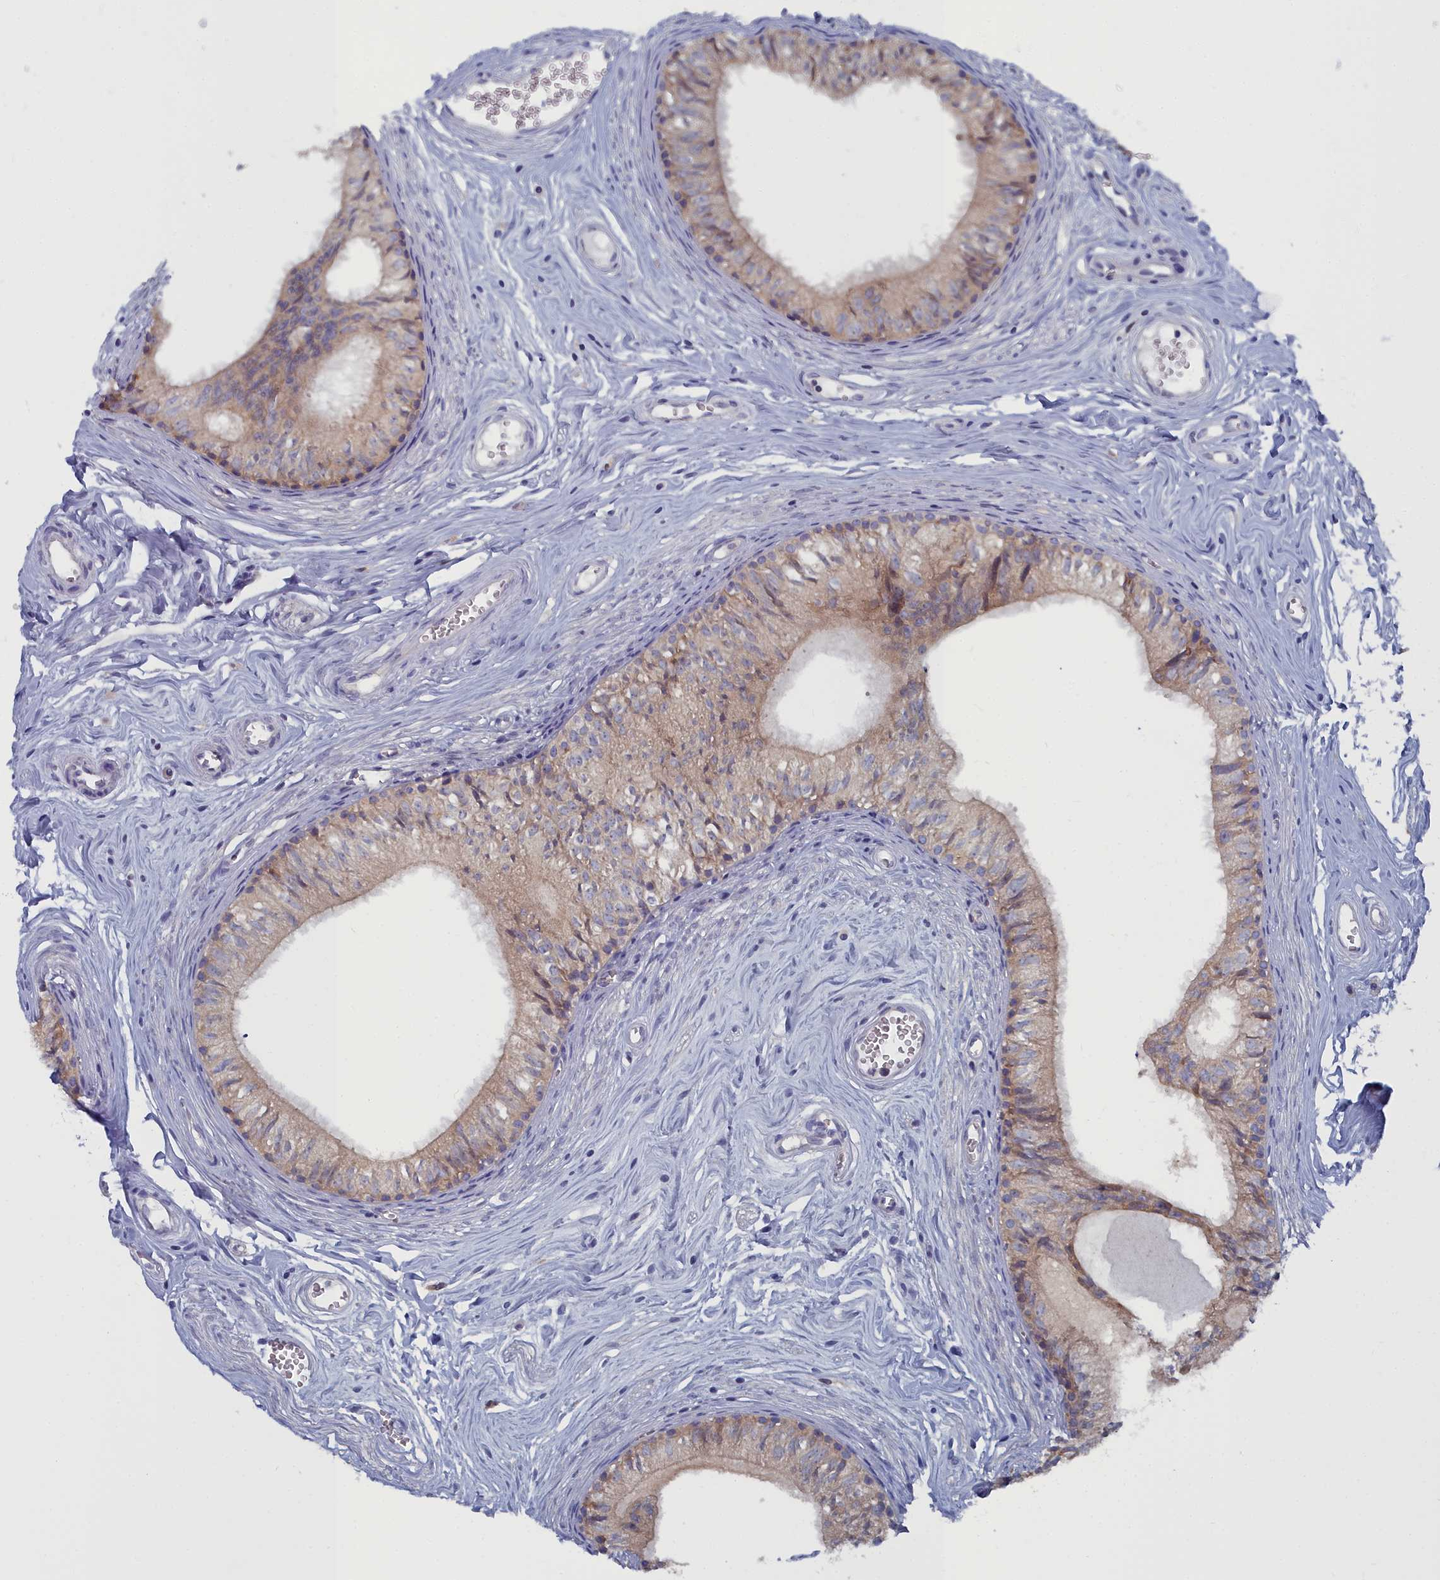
{"staining": {"intensity": "weak", "quantity": ">75%", "location": "cytoplasmic/membranous"}, "tissue": "epididymis", "cell_type": "Glandular cells", "image_type": "normal", "snomed": [{"axis": "morphology", "description": "Normal tissue, NOS"}, {"axis": "topography", "description": "Epididymis"}], "caption": "Immunohistochemical staining of benign human epididymis displays >75% levels of weak cytoplasmic/membranous protein positivity in approximately >75% of glandular cells.", "gene": "CCDC149", "patient": {"sex": "male", "age": 36}}